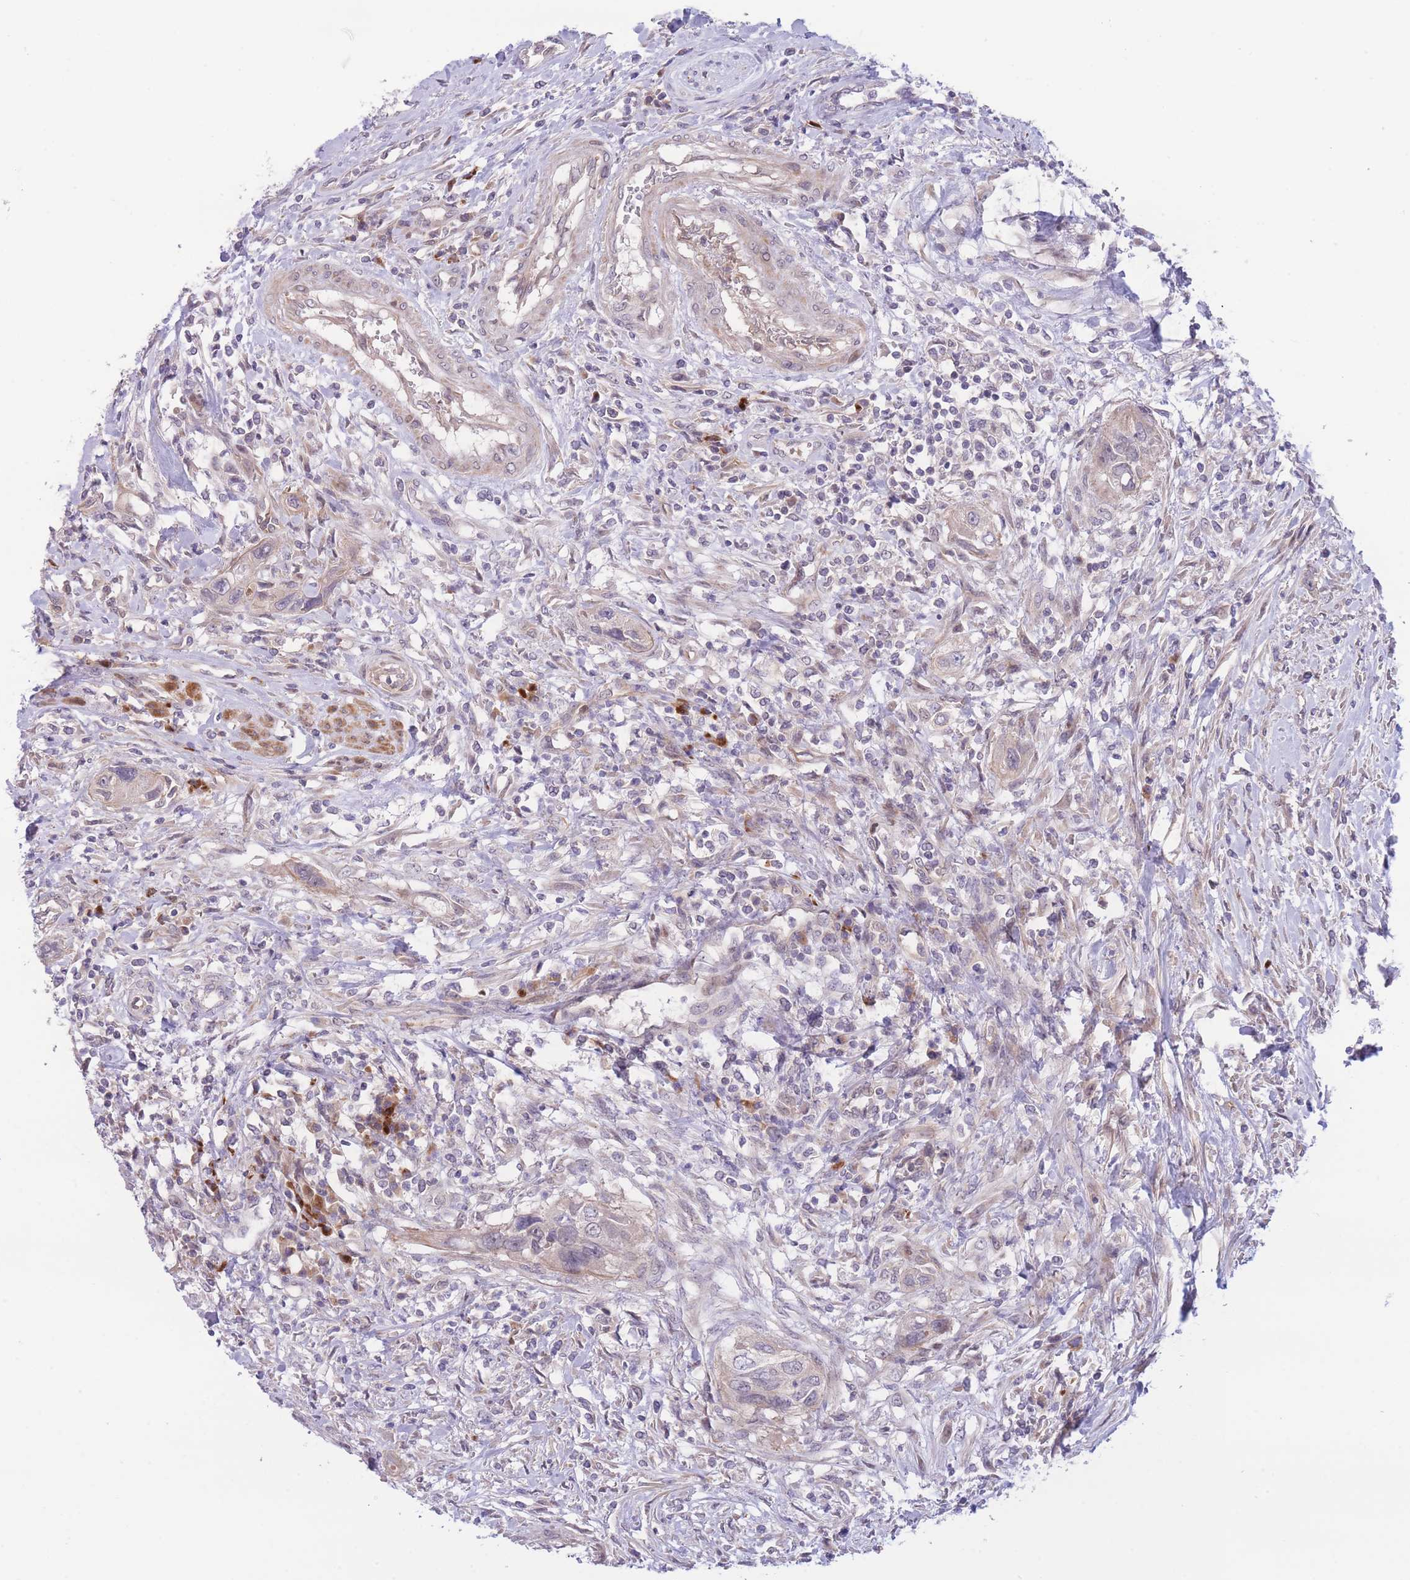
{"staining": {"intensity": "negative", "quantity": "none", "location": "none"}, "tissue": "urothelial cancer", "cell_type": "Tumor cells", "image_type": "cancer", "snomed": [{"axis": "morphology", "description": "Urothelial carcinoma, High grade"}, {"axis": "topography", "description": "Urinary bladder"}], "caption": "This photomicrograph is of urothelial carcinoma (high-grade) stained with immunohistochemistry to label a protein in brown with the nuclei are counter-stained blue. There is no expression in tumor cells.", "gene": "CDC25B", "patient": {"sex": "female", "age": 60}}